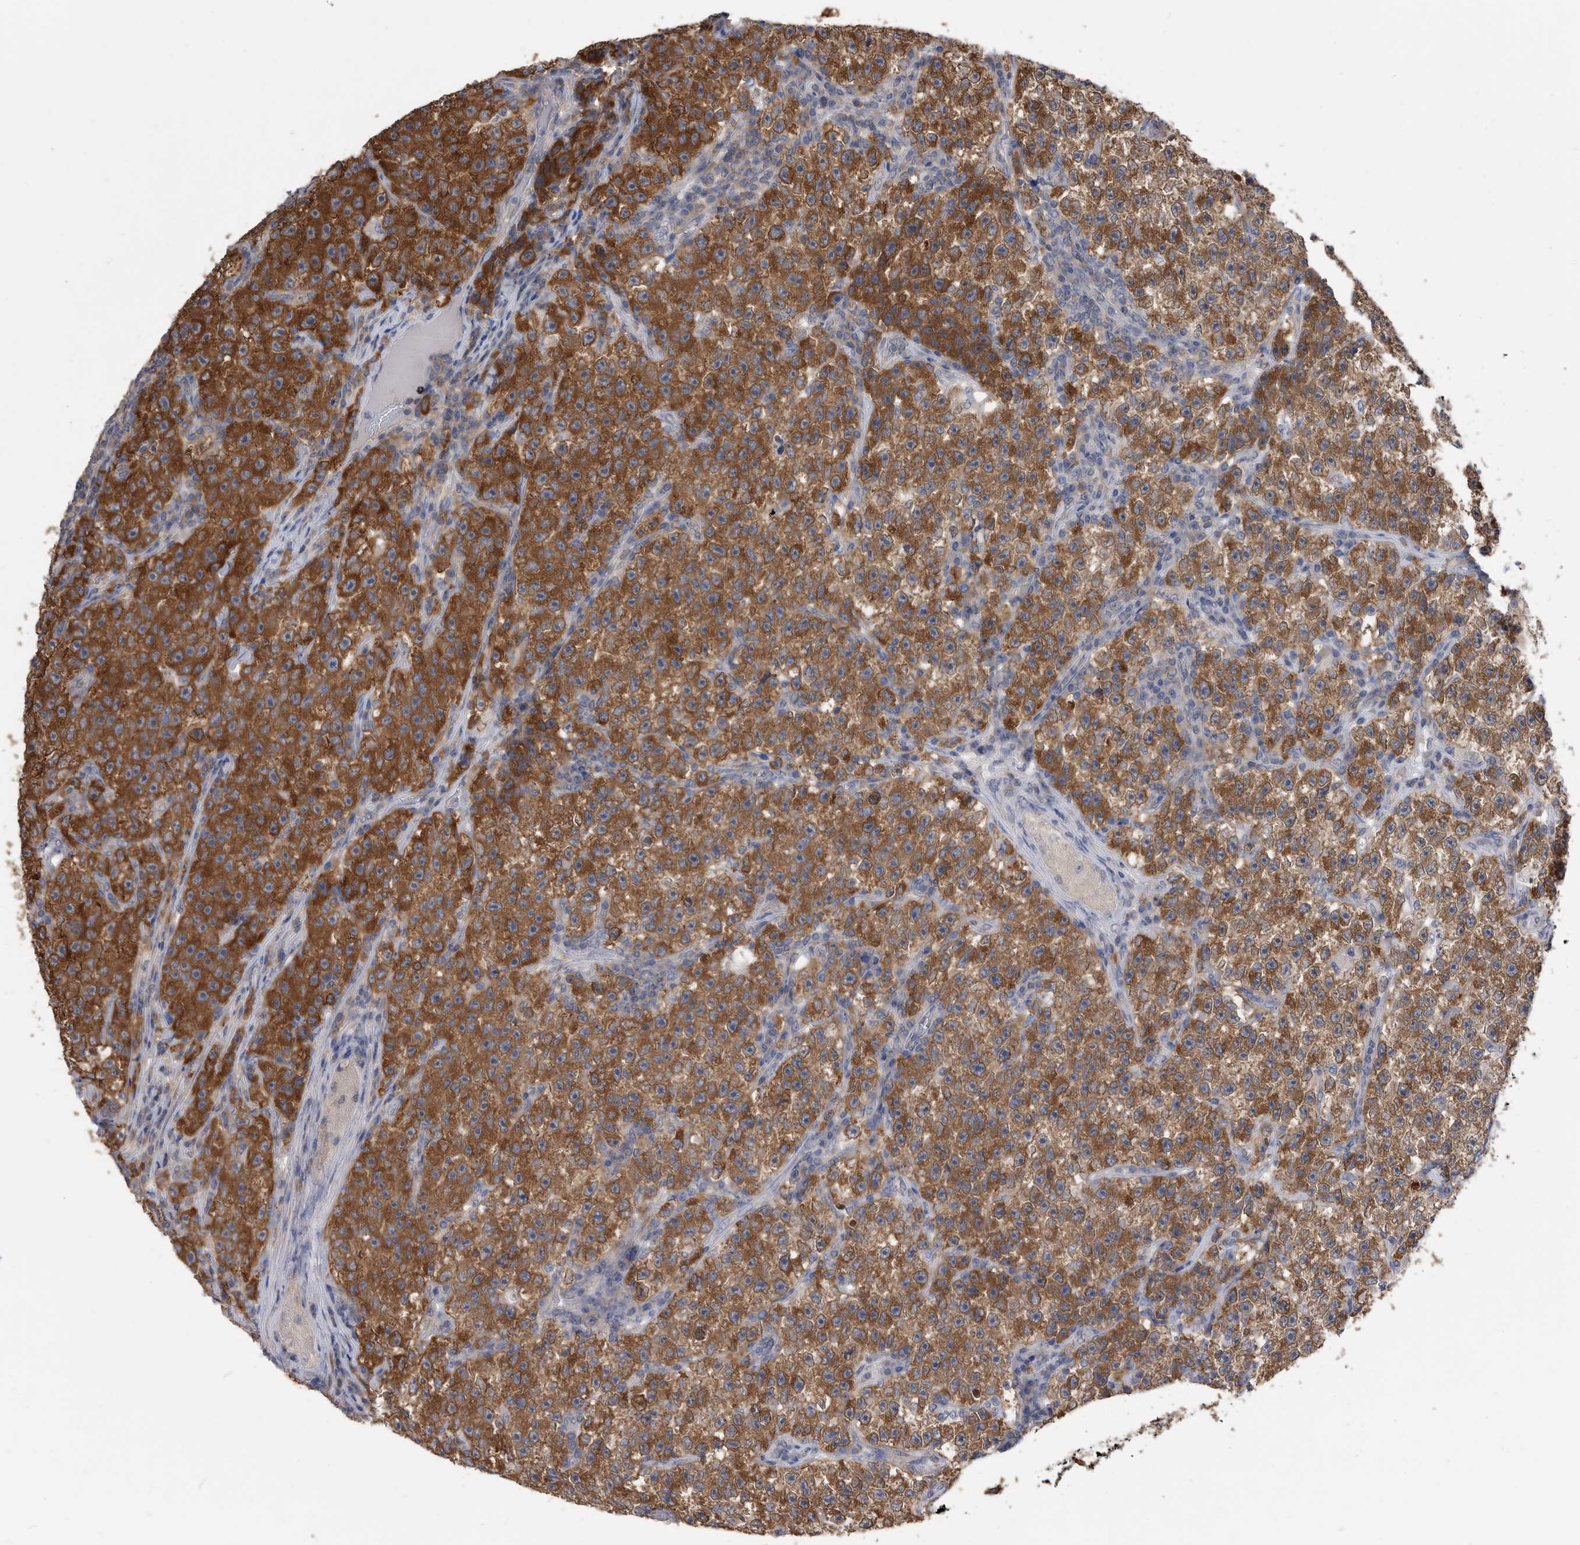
{"staining": {"intensity": "strong", "quantity": ">75%", "location": "cytoplasmic/membranous"}, "tissue": "testis cancer", "cell_type": "Tumor cells", "image_type": "cancer", "snomed": [{"axis": "morphology", "description": "Seminoma, NOS"}, {"axis": "topography", "description": "Testis"}], "caption": "Strong cytoplasmic/membranous positivity for a protein is present in approximately >75% of tumor cells of testis cancer (seminoma) using immunohistochemistry (IHC).", "gene": "CCT4", "patient": {"sex": "male", "age": 22}}